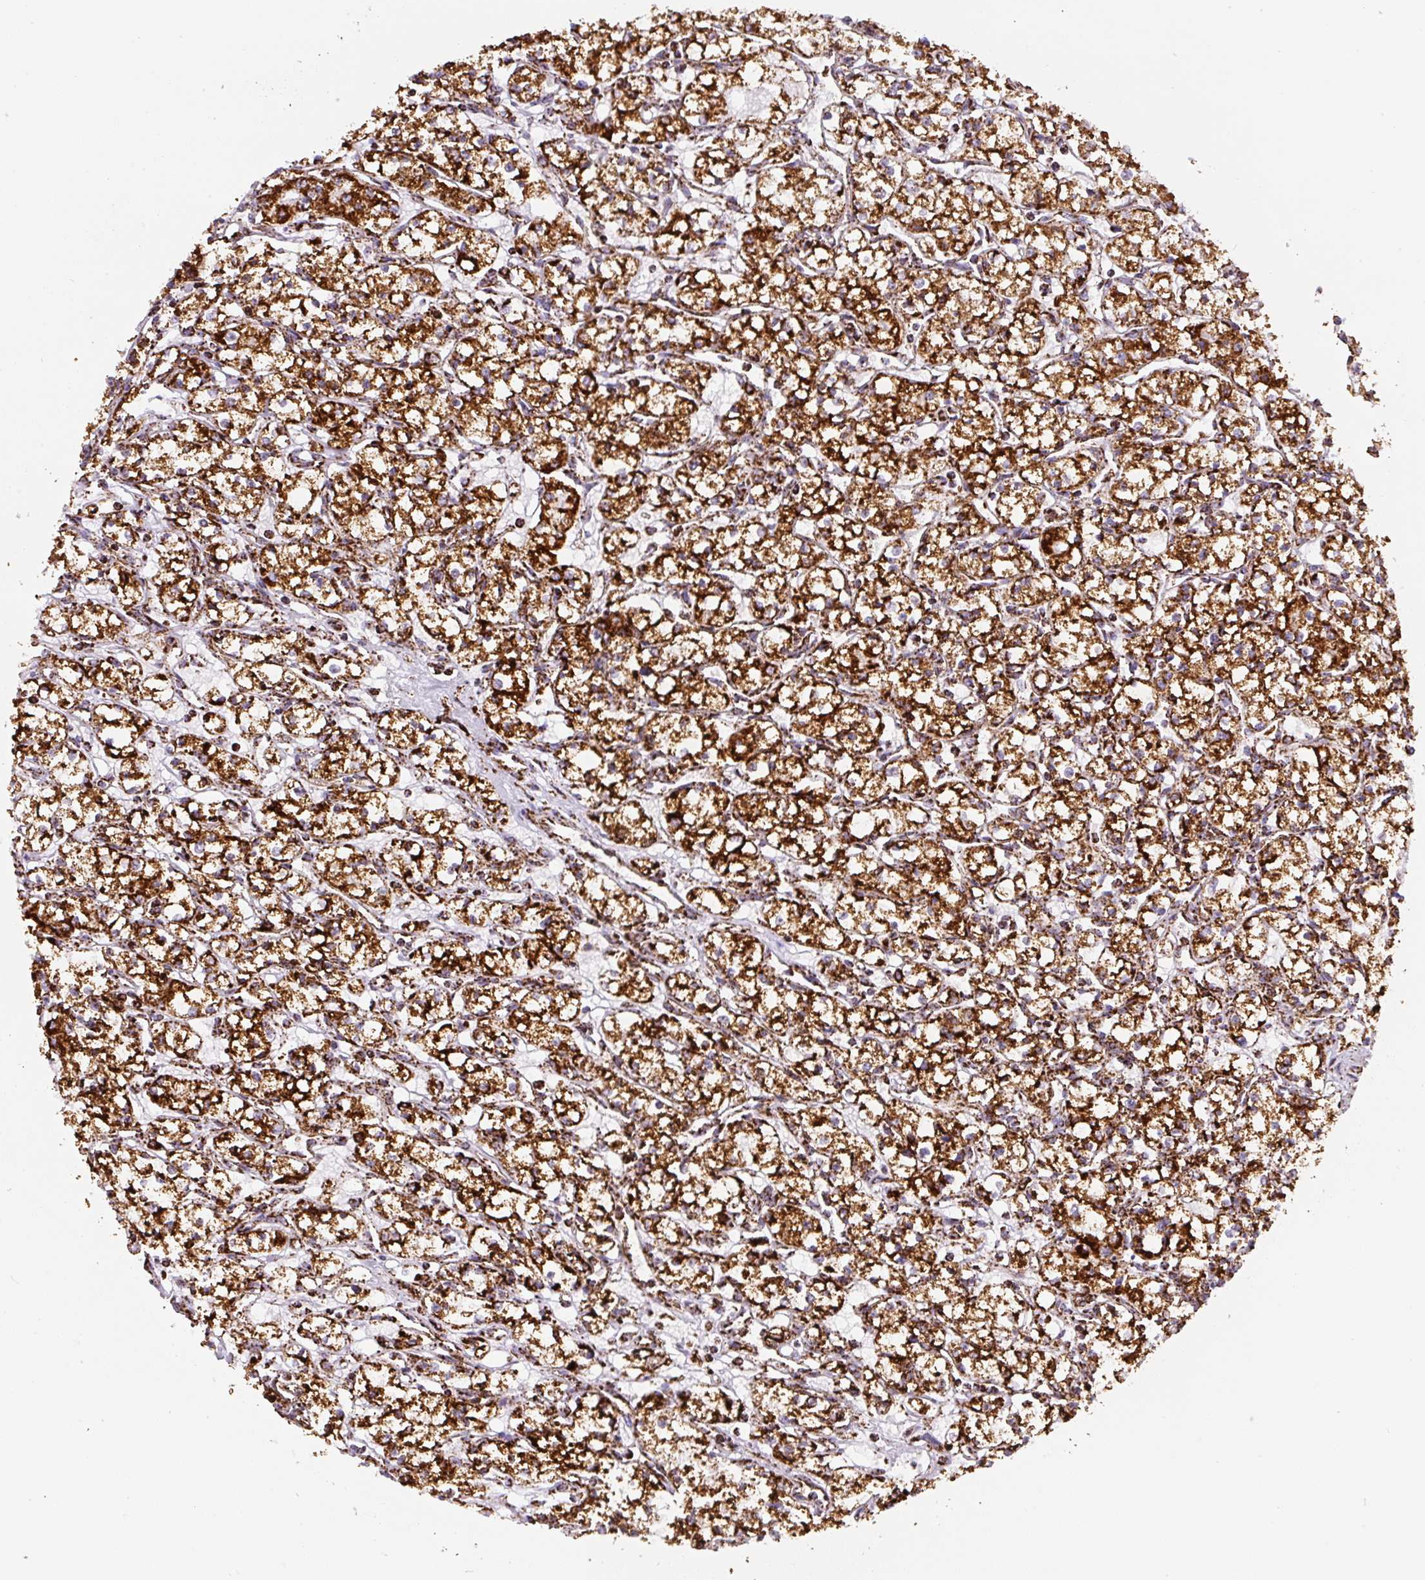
{"staining": {"intensity": "strong", "quantity": ">75%", "location": "cytoplasmic/membranous"}, "tissue": "renal cancer", "cell_type": "Tumor cells", "image_type": "cancer", "snomed": [{"axis": "morphology", "description": "Adenocarcinoma, NOS"}, {"axis": "topography", "description": "Kidney"}], "caption": "Human renal adenocarcinoma stained with a protein marker demonstrates strong staining in tumor cells.", "gene": "ATP5F1A", "patient": {"sex": "male", "age": 59}}